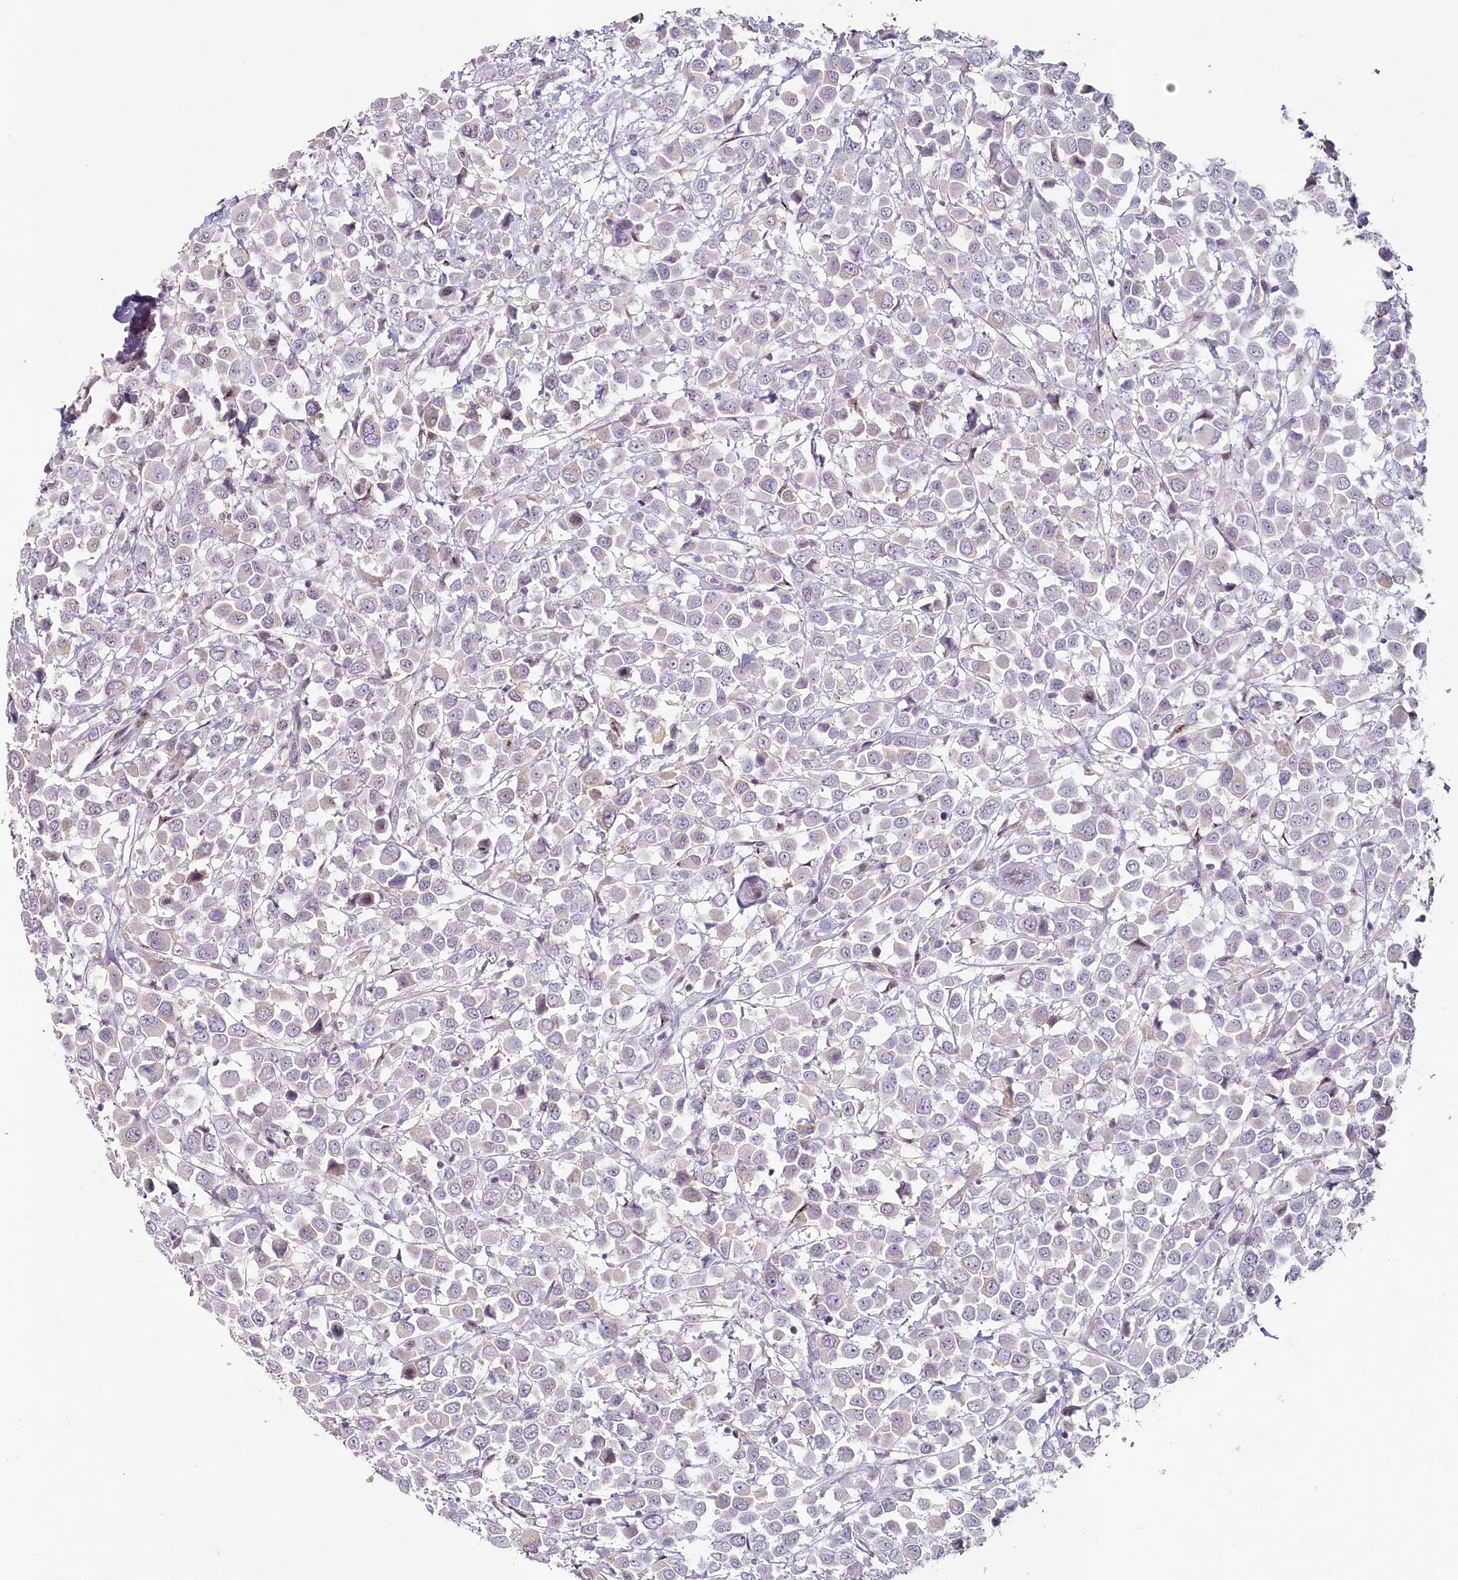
{"staining": {"intensity": "negative", "quantity": "none", "location": "none"}, "tissue": "breast cancer", "cell_type": "Tumor cells", "image_type": "cancer", "snomed": [{"axis": "morphology", "description": "Duct carcinoma"}, {"axis": "topography", "description": "Breast"}], "caption": "IHC of breast intraductal carcinoma shows no positivity in tumor cells.", "gene": "HPD", "patient": {"sex": "female", "age": 61}}